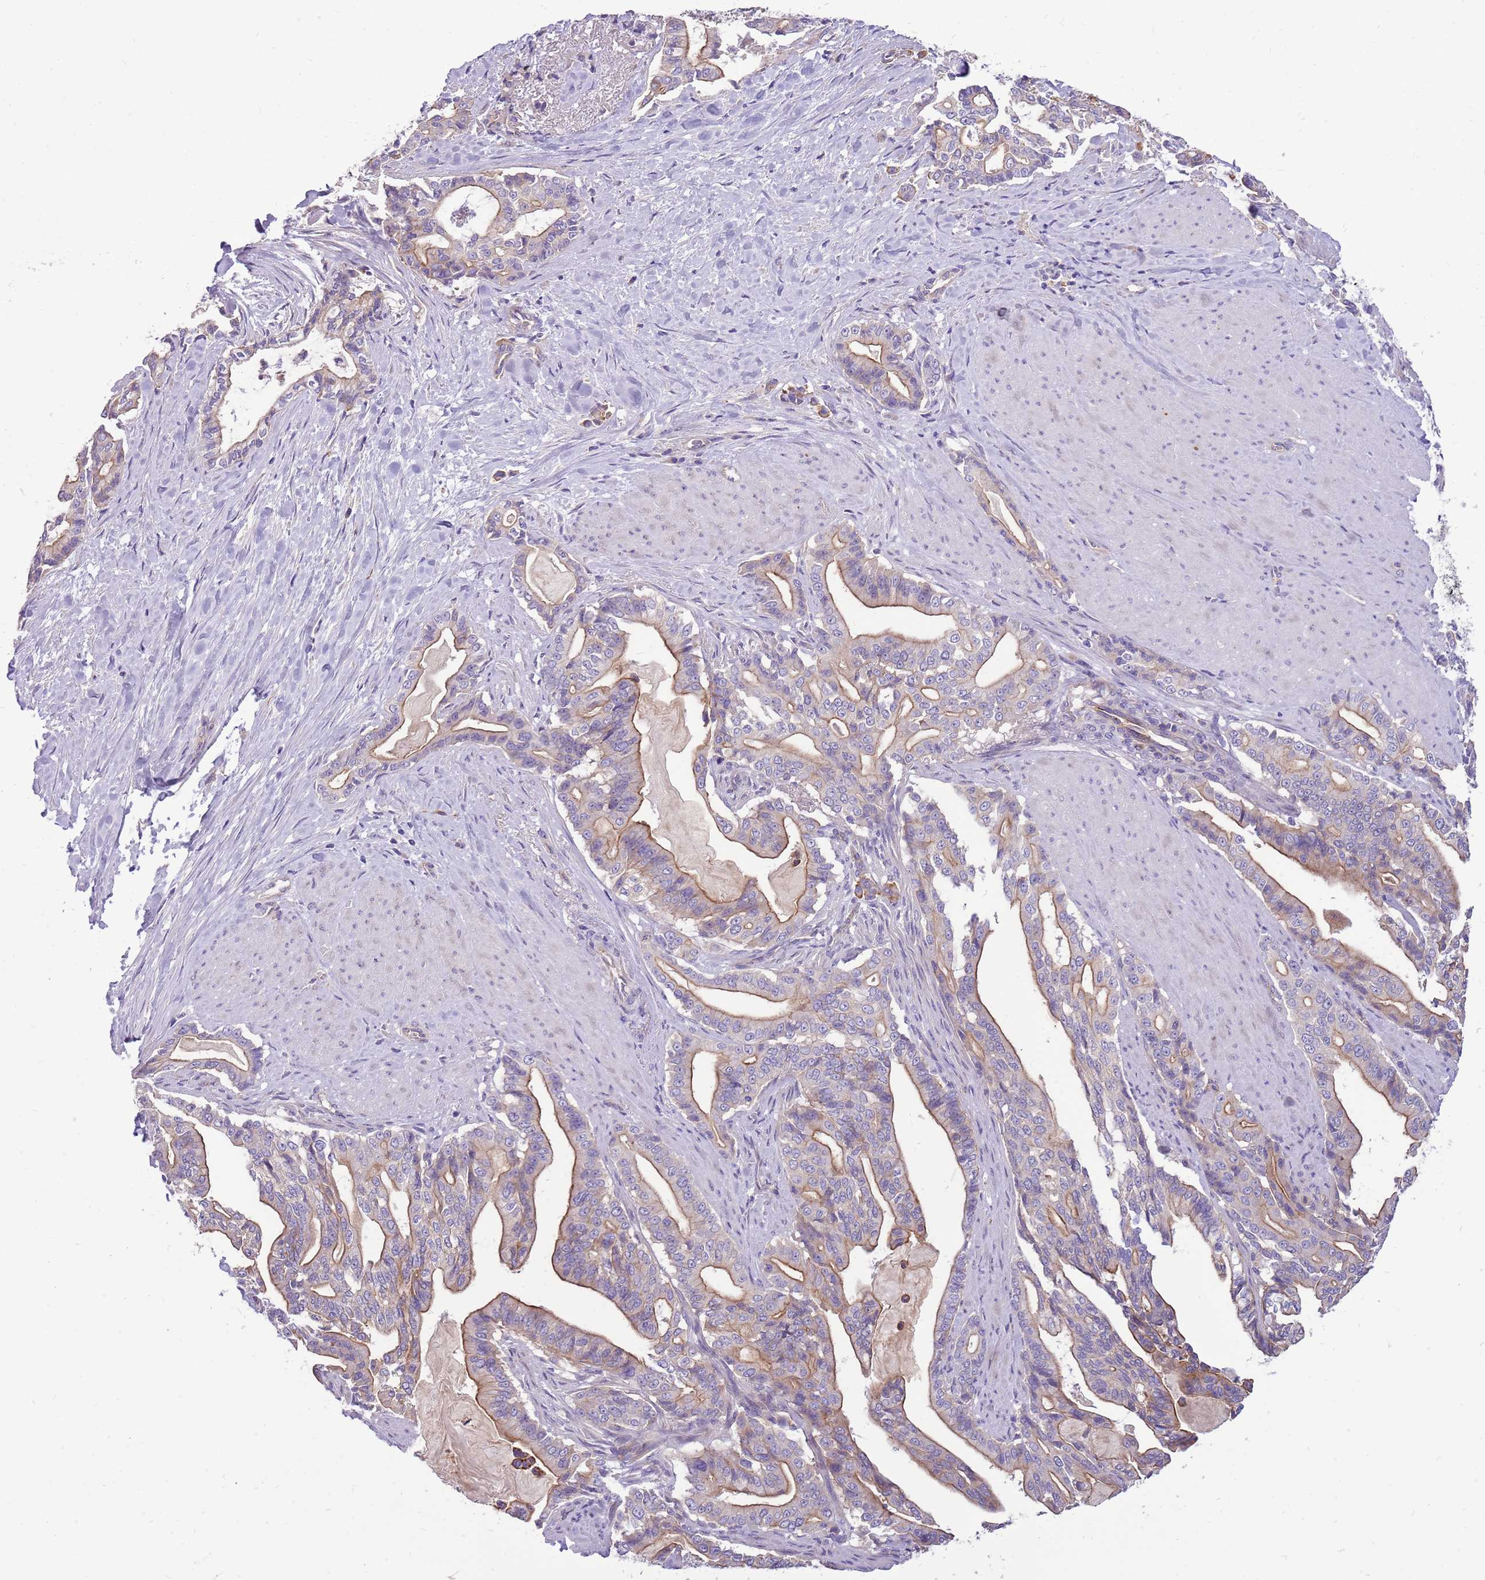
{"staining": {"intensity": "moderate", "quantity": ">75%", "location": "cytoplasmic/membranous"}, "tissue": "pancreatic cancer", "cell_type": "Tumor cells", "image_type": "cancer", "snomed": [{"axis": "morphology", "description": "Adenocarcinoma, NOS"}, {"axis": "topography", "description": "Pancreas"}], "caption": "Brown immunohistochemical staining in human pancreatic adenocarcinoma reveals moderate cytoplasmic/membranous staining in about >75% of tumor cells. (DAB (3,3'-diaminobenzidine) IHC with brightfield microscopy, high magnification).", "gene": "NTN4", "patient": {"sex": "male", "age": 63}}